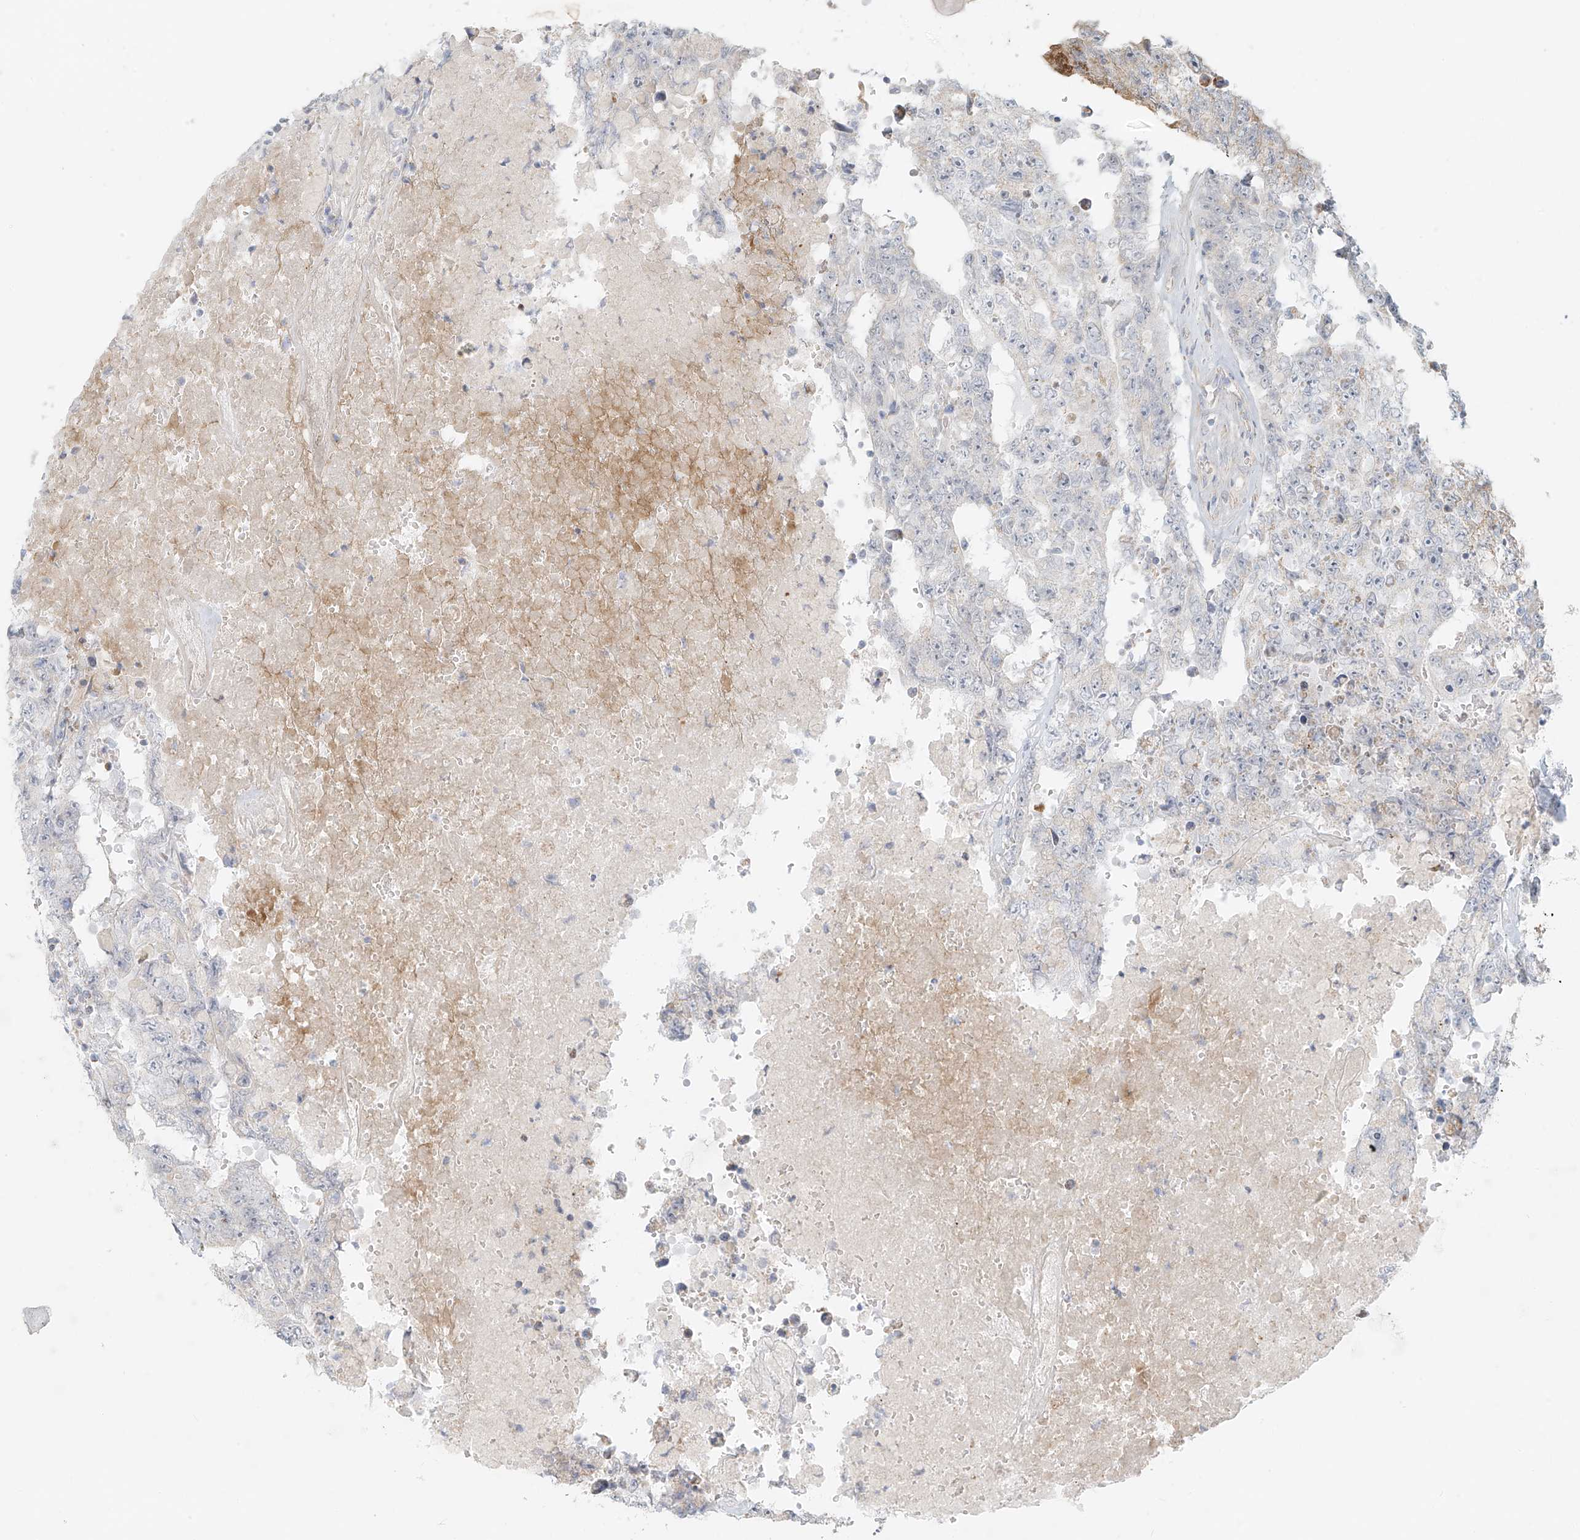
{"staining": {"intensity": "negative", "quantity": "none", "location": "none"}, "tissue": "testis cancer", "cell_type": "Tumor cells", "image_type": "cancer", "snomed": [{"axis": "morphology", "description": "Carcinoma, Embryonal, NOS"}, {"axis": "topography", "description": "Testis"}], "caption": "Immunohistochemical staining of embryonal carcinoma (testis) displays no significant positivity in tumor cells.", "gene": "UST", "patient": {"sex": "male", "age": 26}}